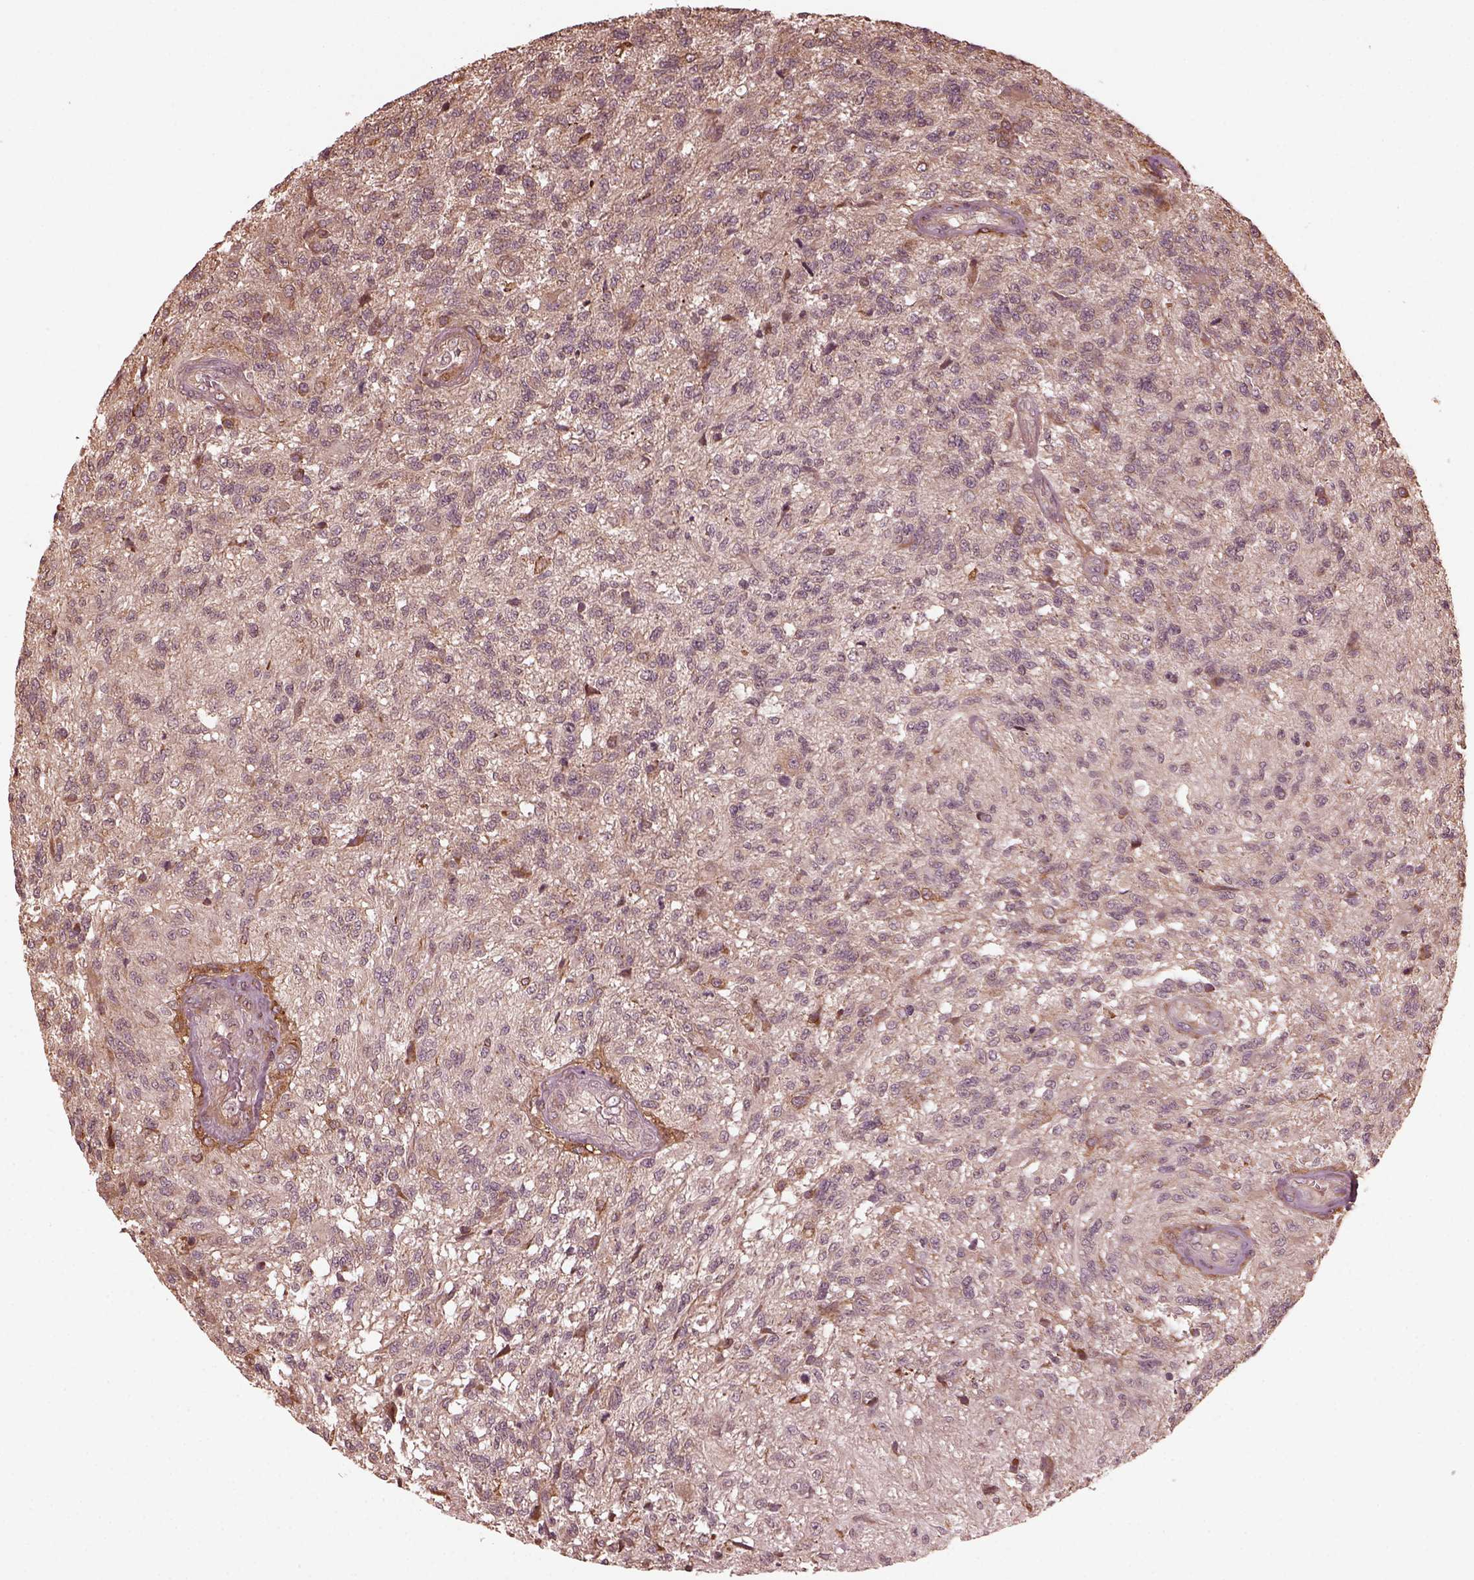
{"staining": {"intensity": "negative", "quantity": "none", "location": "none"}, "tissue": "glioma", "cell_type": "Tumor cells", "image_type": "cancer", "snomed": [{"axis": "morphology", "description": "Glioma, malignant, High grade"}, {"axis": "topography", "description": "Brain"}], "caption": "High power microscopy image of an immunohistochemistry (IHC) photomicrograph of glioma, revealing no significant expression in tumor cells.", "gene": "ZNF292", "patient": {"sex": "male", "age": 56}}